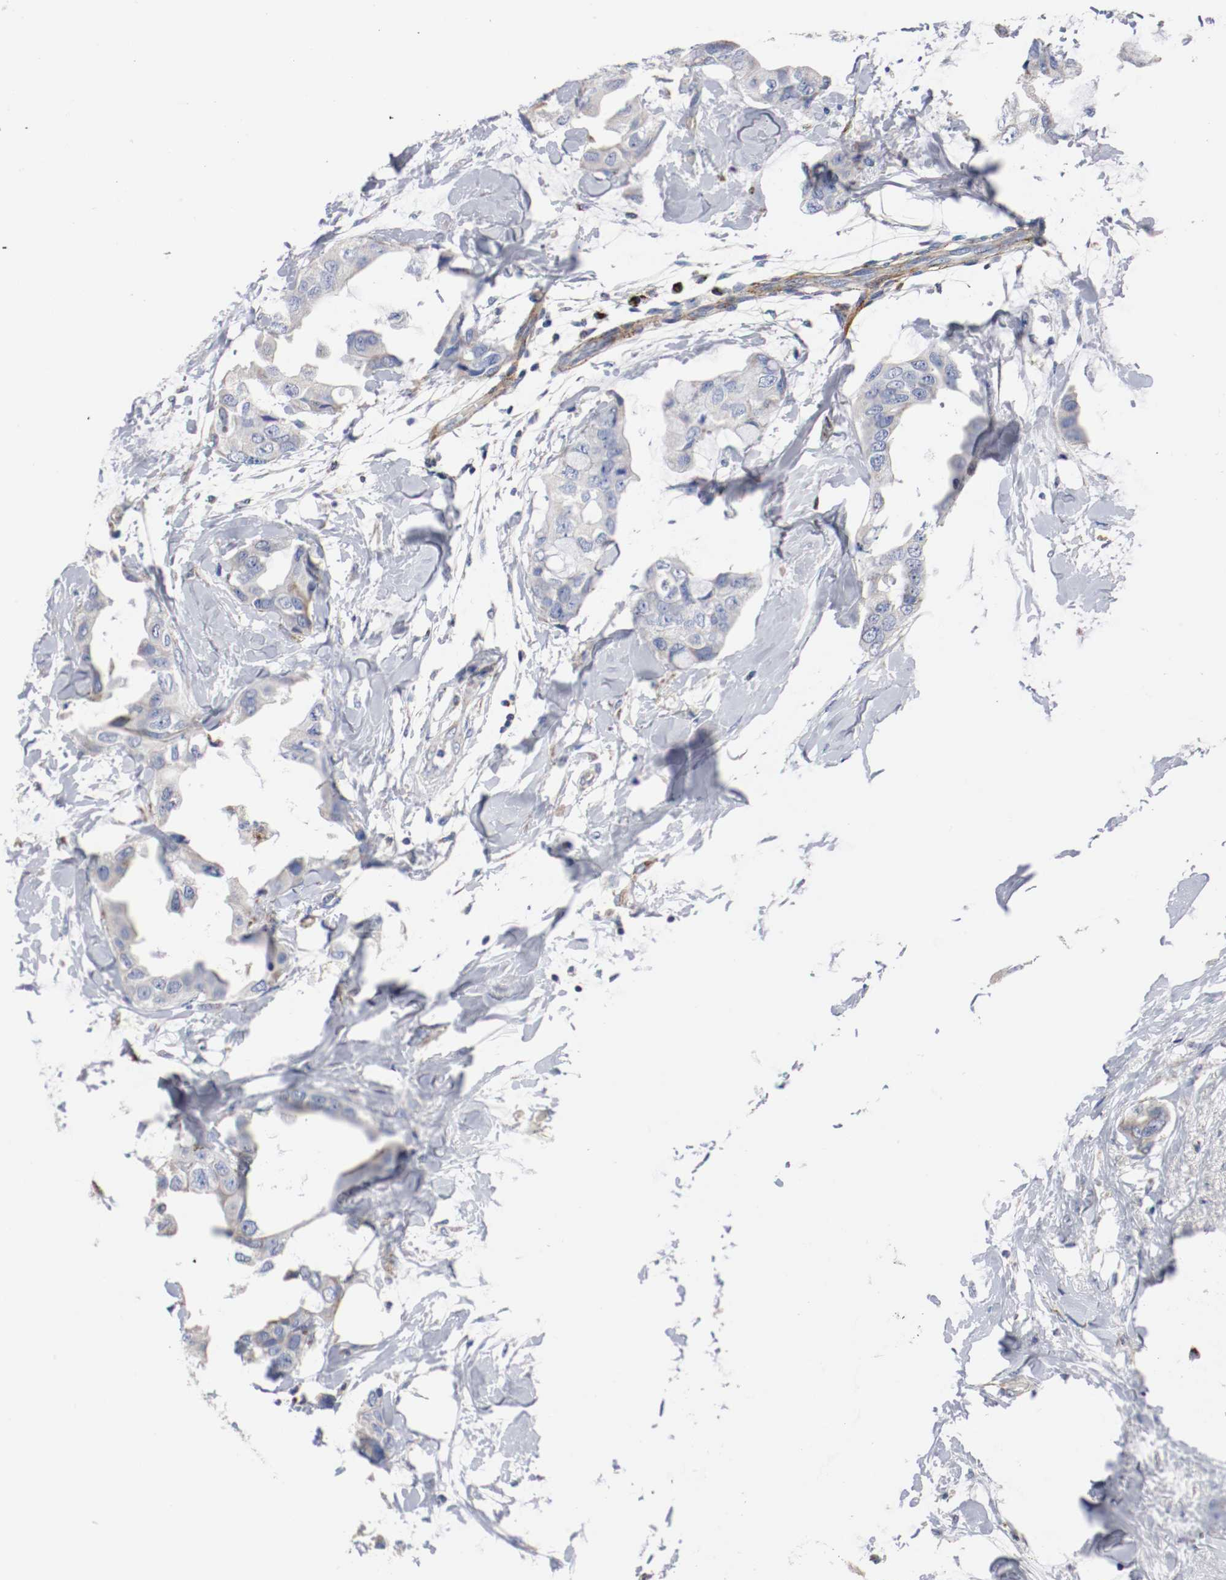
{"staining": {"intensity": "negative", "quantity": "none", "location": "none"}, "tissue": "breast cancer", "cell_type": "Tumor cells", "image_type": "cancer", "snomed": [{"axis": "morphology", "description": "Duct carcinoma"}, {"axis": "topography", "description": "Breast"}], "caption": "This is an immunohistochemistry image of human invasive ductal carcinoma (breast). There is no staining in tumor cells.", "gene": "TUBD1", "patient": {"sex": "female", "age": 40}}